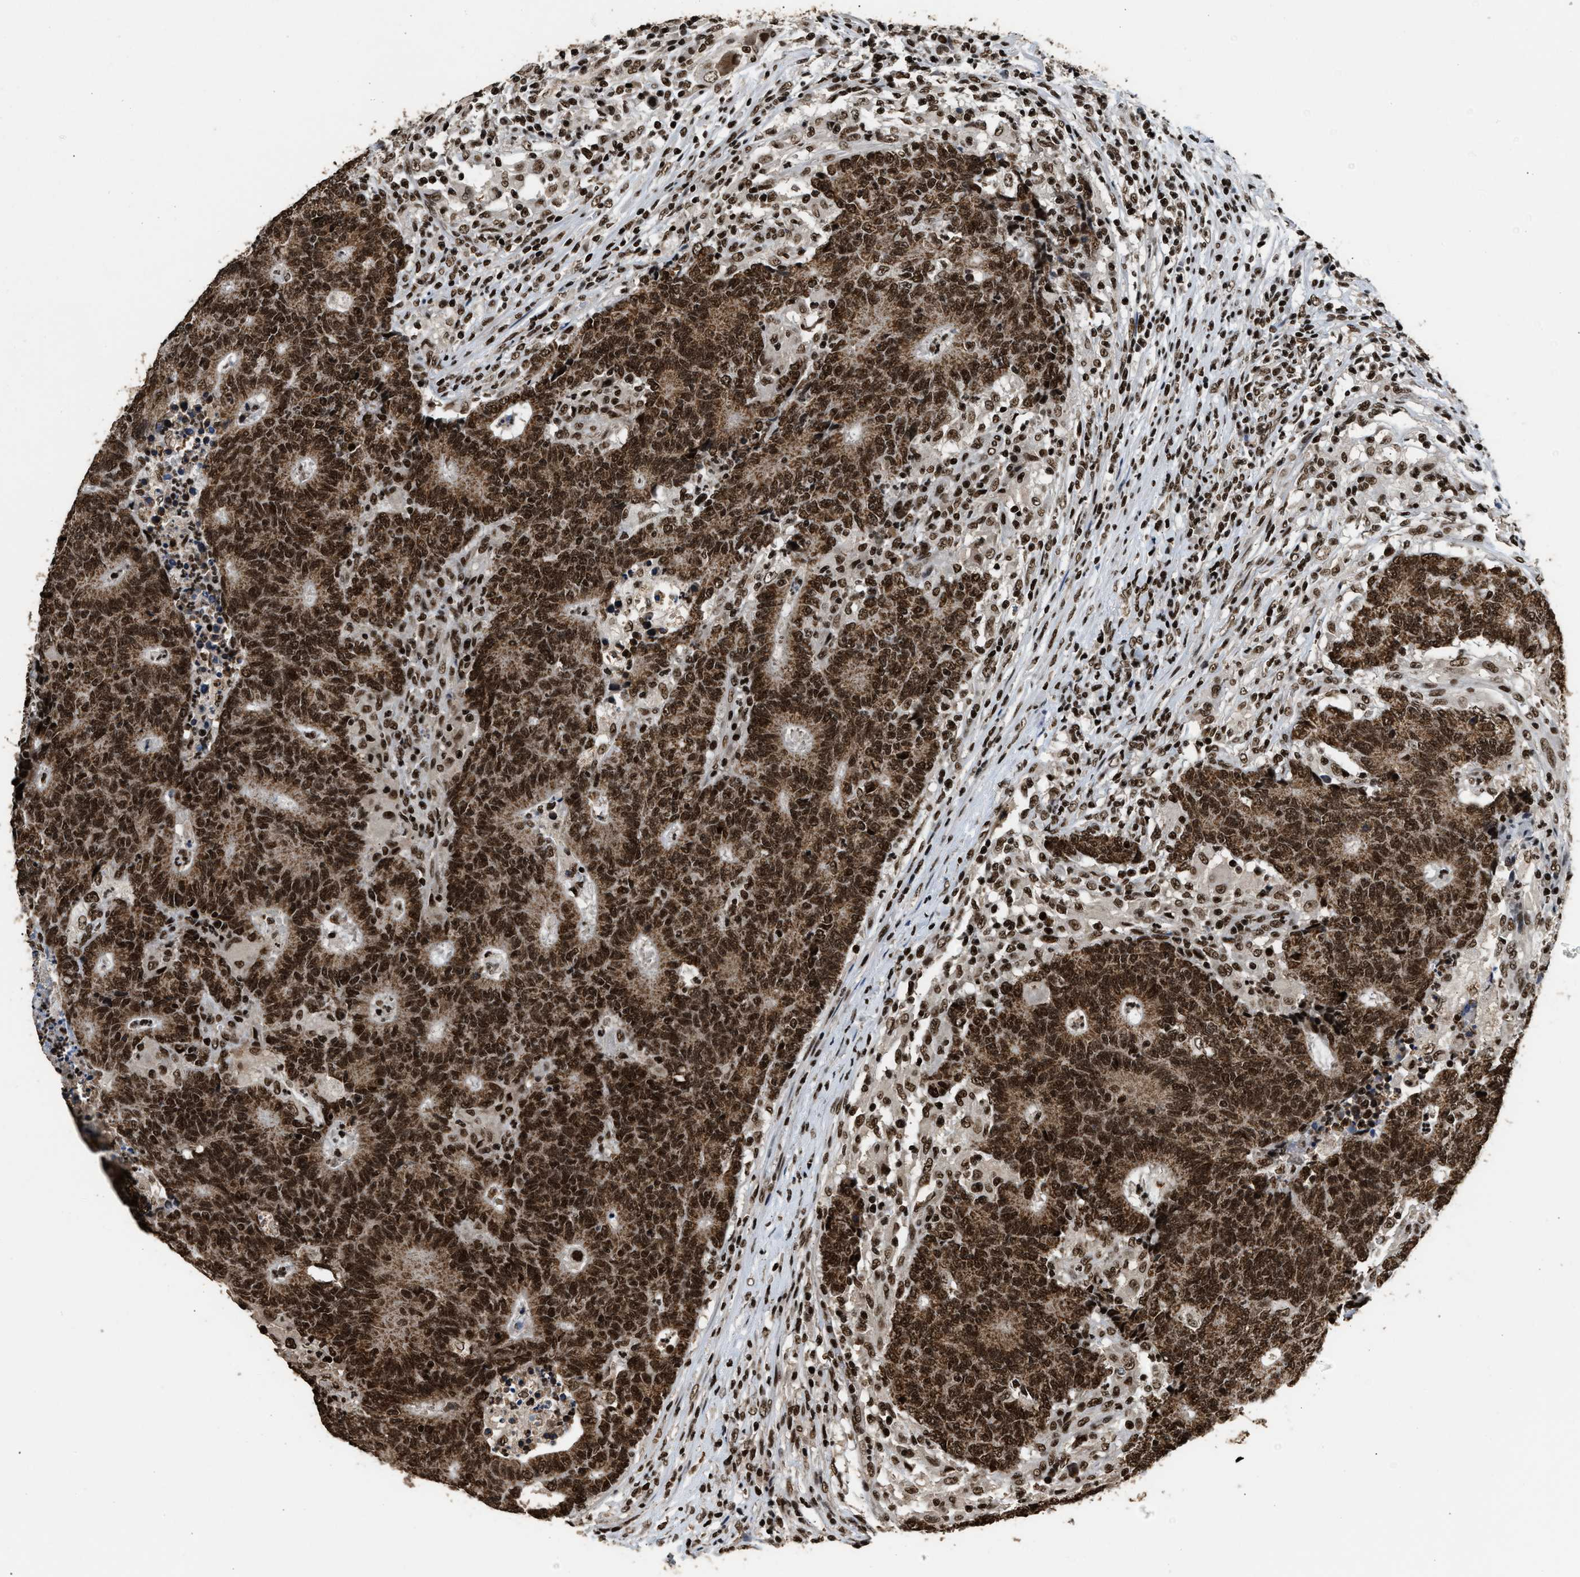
{"staining": {"intensity": "strong", "quantity": ">75%", "location": "cytoplasmic/membranous,nuclear"}, "tissue": "colorectal cancer", "cell_type": "Tumor cells", "image_type": "cancer", "snomed": [{"axis": "morphology", "description": "Normal tissue, NOS"}, {"axis": "morphology", "description": "Adenocarcinoma, NOS"}, {"axis": "topography", "description": "Colon"}], "caption": "Colorectal adenocarcinoma stained with immunohistochemistry displays strong cytoplasmic/membranous and nuclear expression in approximately >75% of tumor cells.", "gene": "RAD21", "patient": {"sex": "female", "age": 75}}